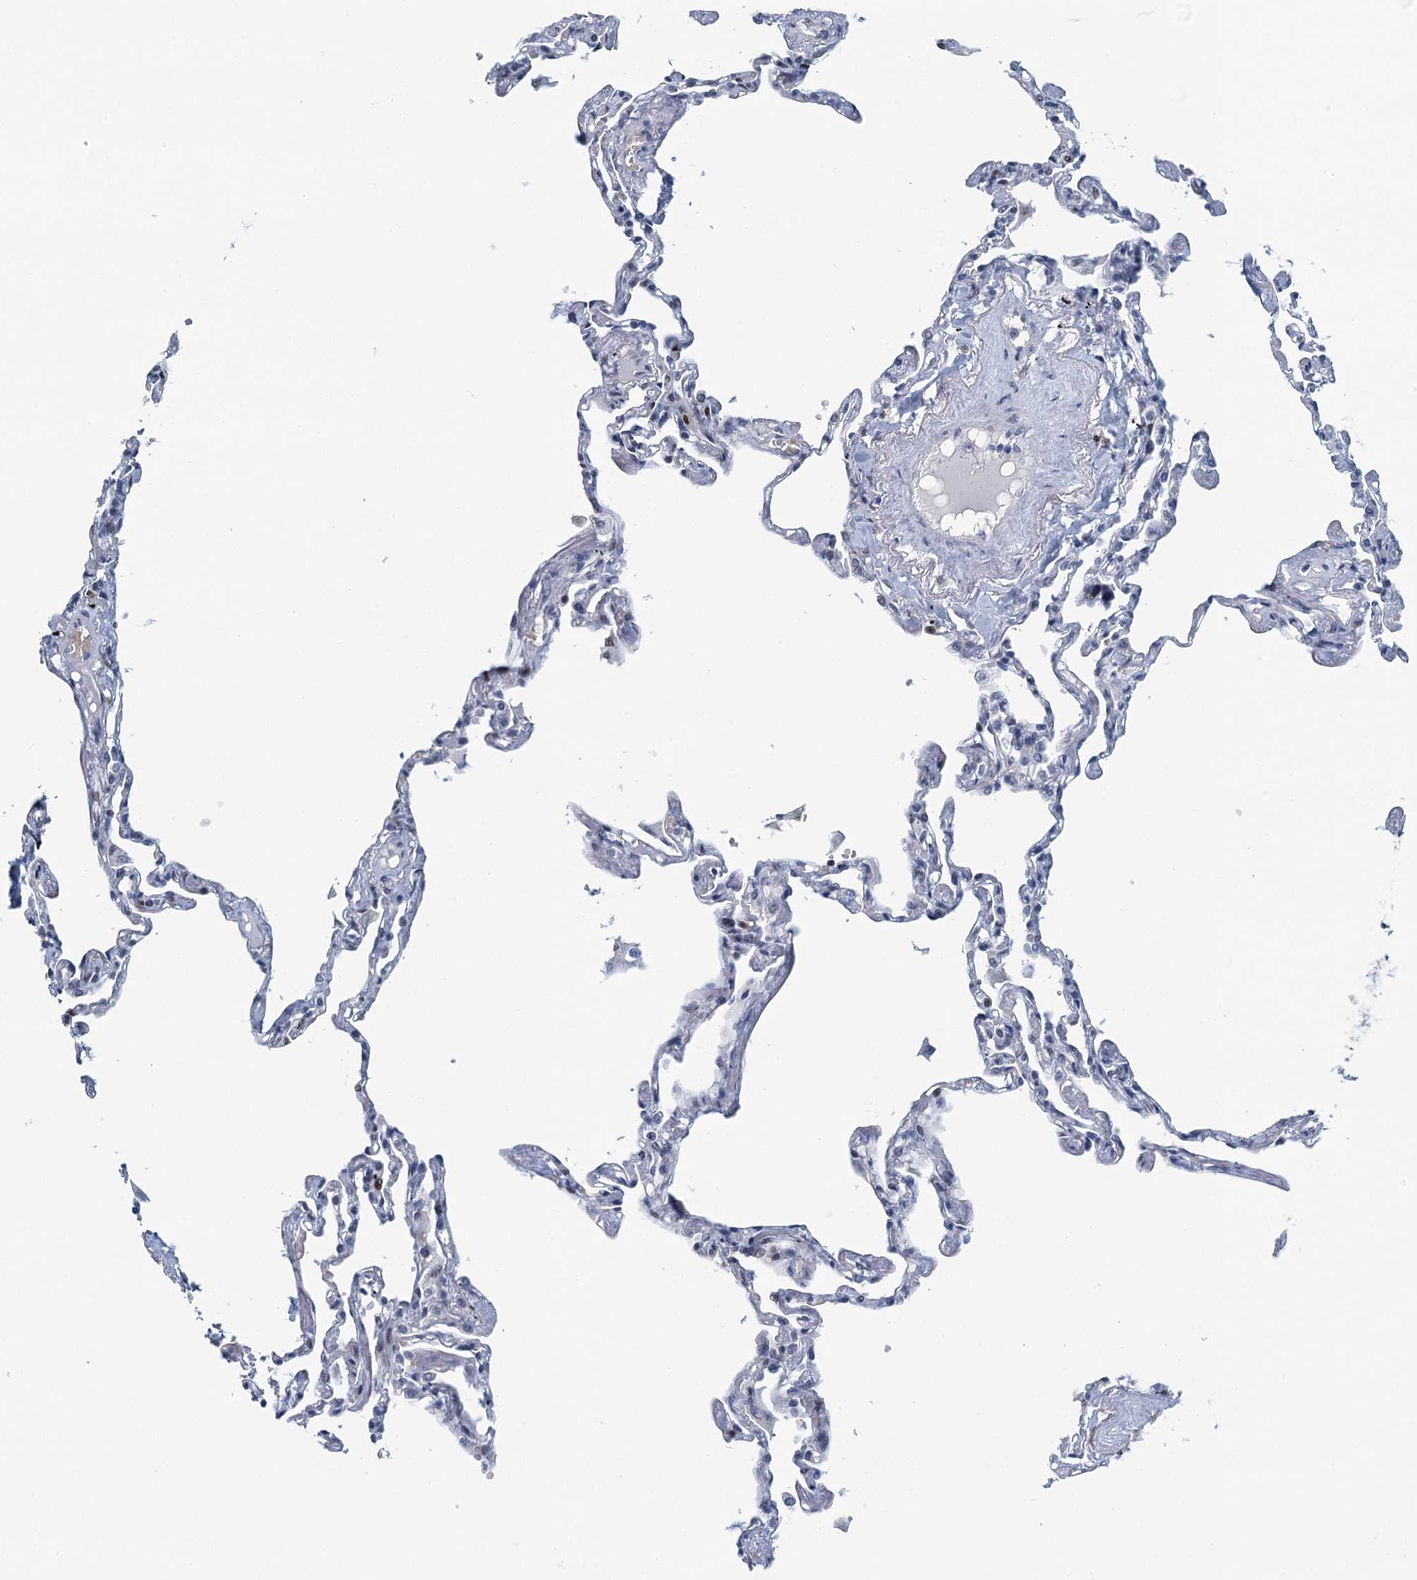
{"staining": {"intensity": "moderate", "quantity": "<25%", "location": "nuclear"}, "tissue": "lung", "cell_type": "Alveolar cells", "image_type": "normal", "snomed": [{"axis": "morphology", "description": "Normal tissue, NOS"}, {"axis": "topography", "description": "Lung"}], "caption": "Approximately <25% of alveolar cells in unremarkable lung exhibit moderate nuclear protein staining as visualized by brown immunohistochemical staining.", "gene": "TTLL9", "patient": {"sex": "female", "age": 67}}